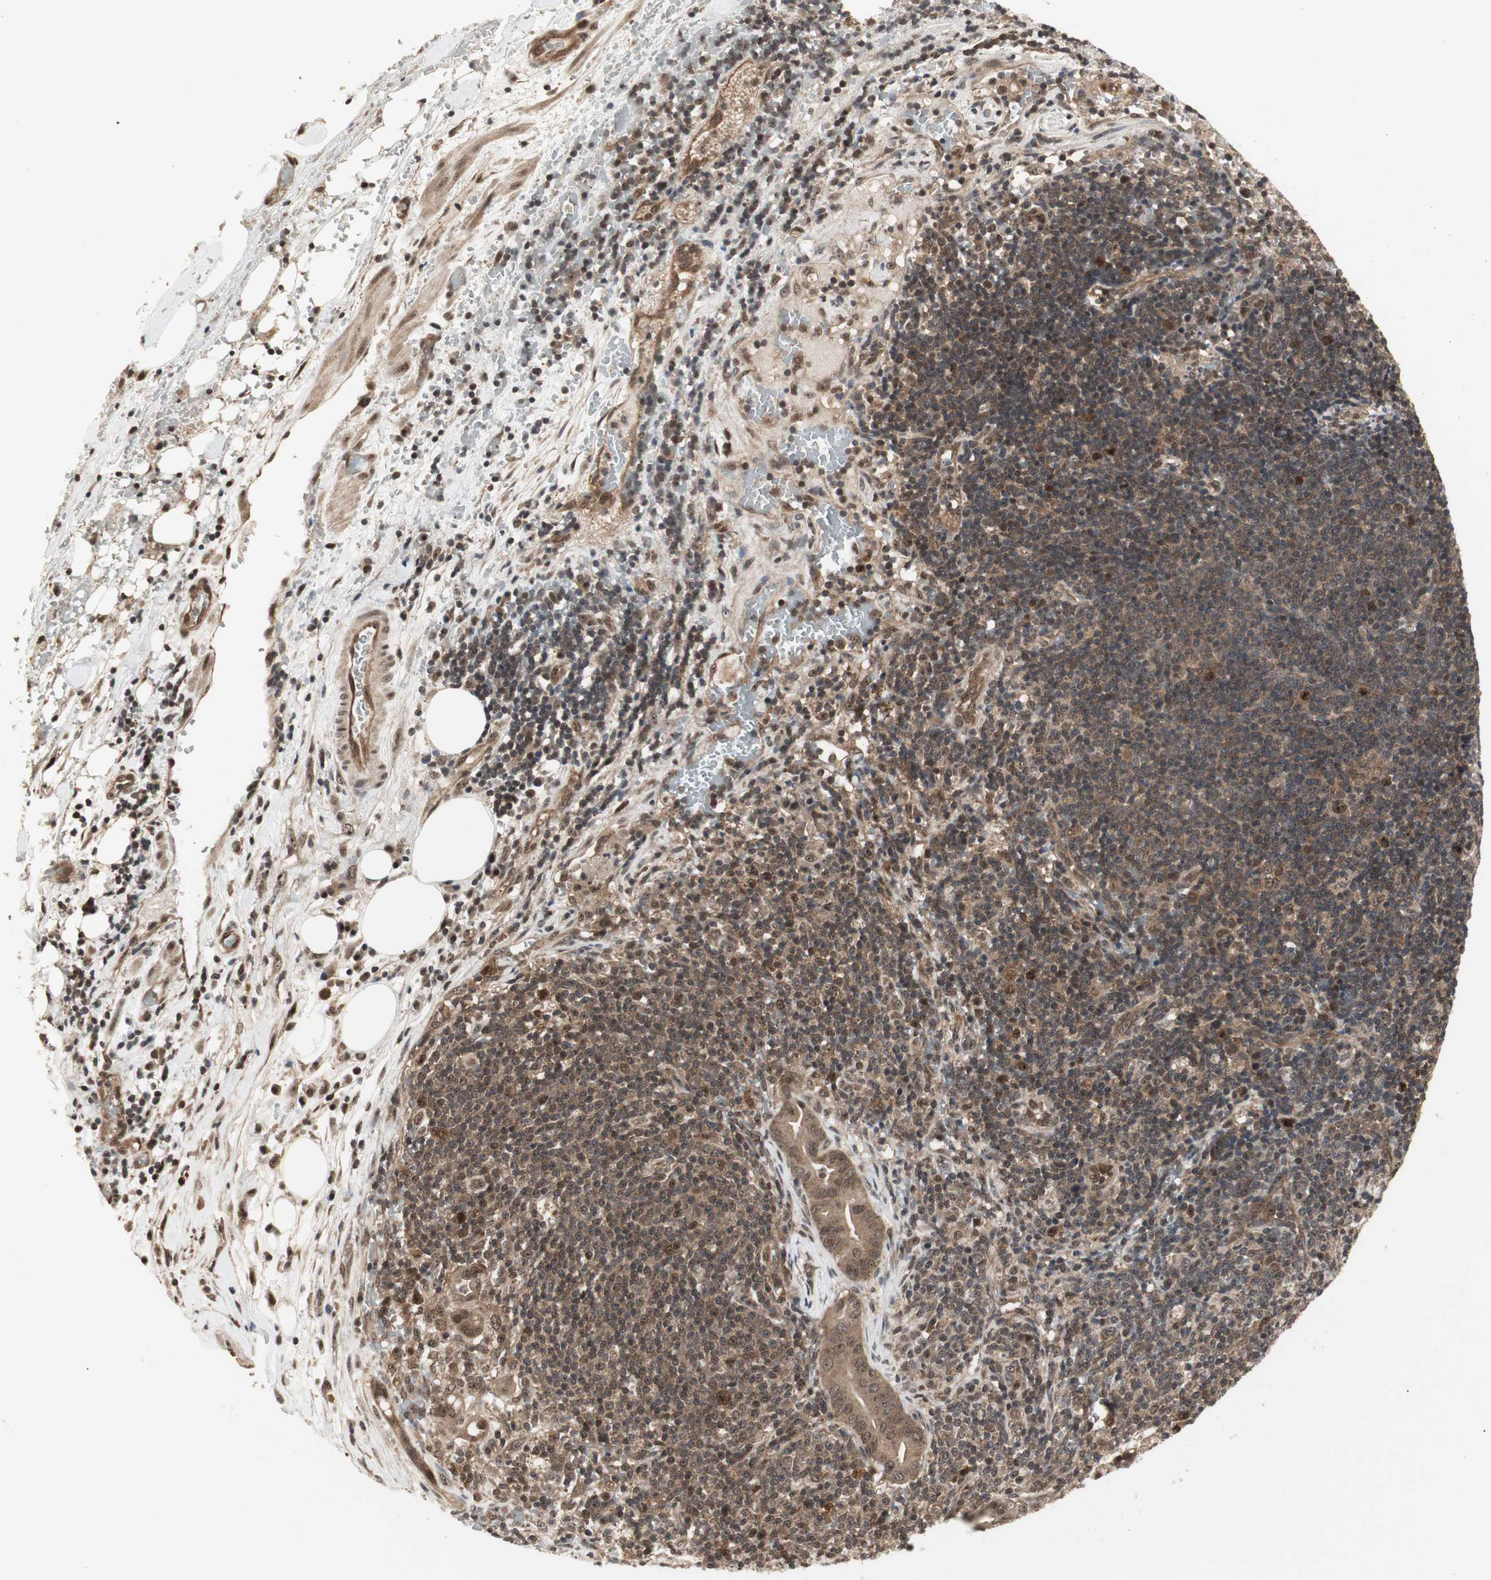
{"staining": {"intensity": "strong", "quantity": ">75%", "location": "cytoplasmic/membranous,nuclear"}, "tissue": "liver cancer", "cell_type": "Tumor cells", "image_type": "cancer", "snomed": [{"axis": "morphology", "description": "Cholangiocarcinoma"}, {"axis": "topography", "description": "Liver"}], "caption": "Tumor cells reveal high levels of strong cytoplasmic/membranous and nuclear expression in about >75% of cells in human liver cancer.", "gene": "CSNK2B", "patient": {"sex": "female", "age": 68}}